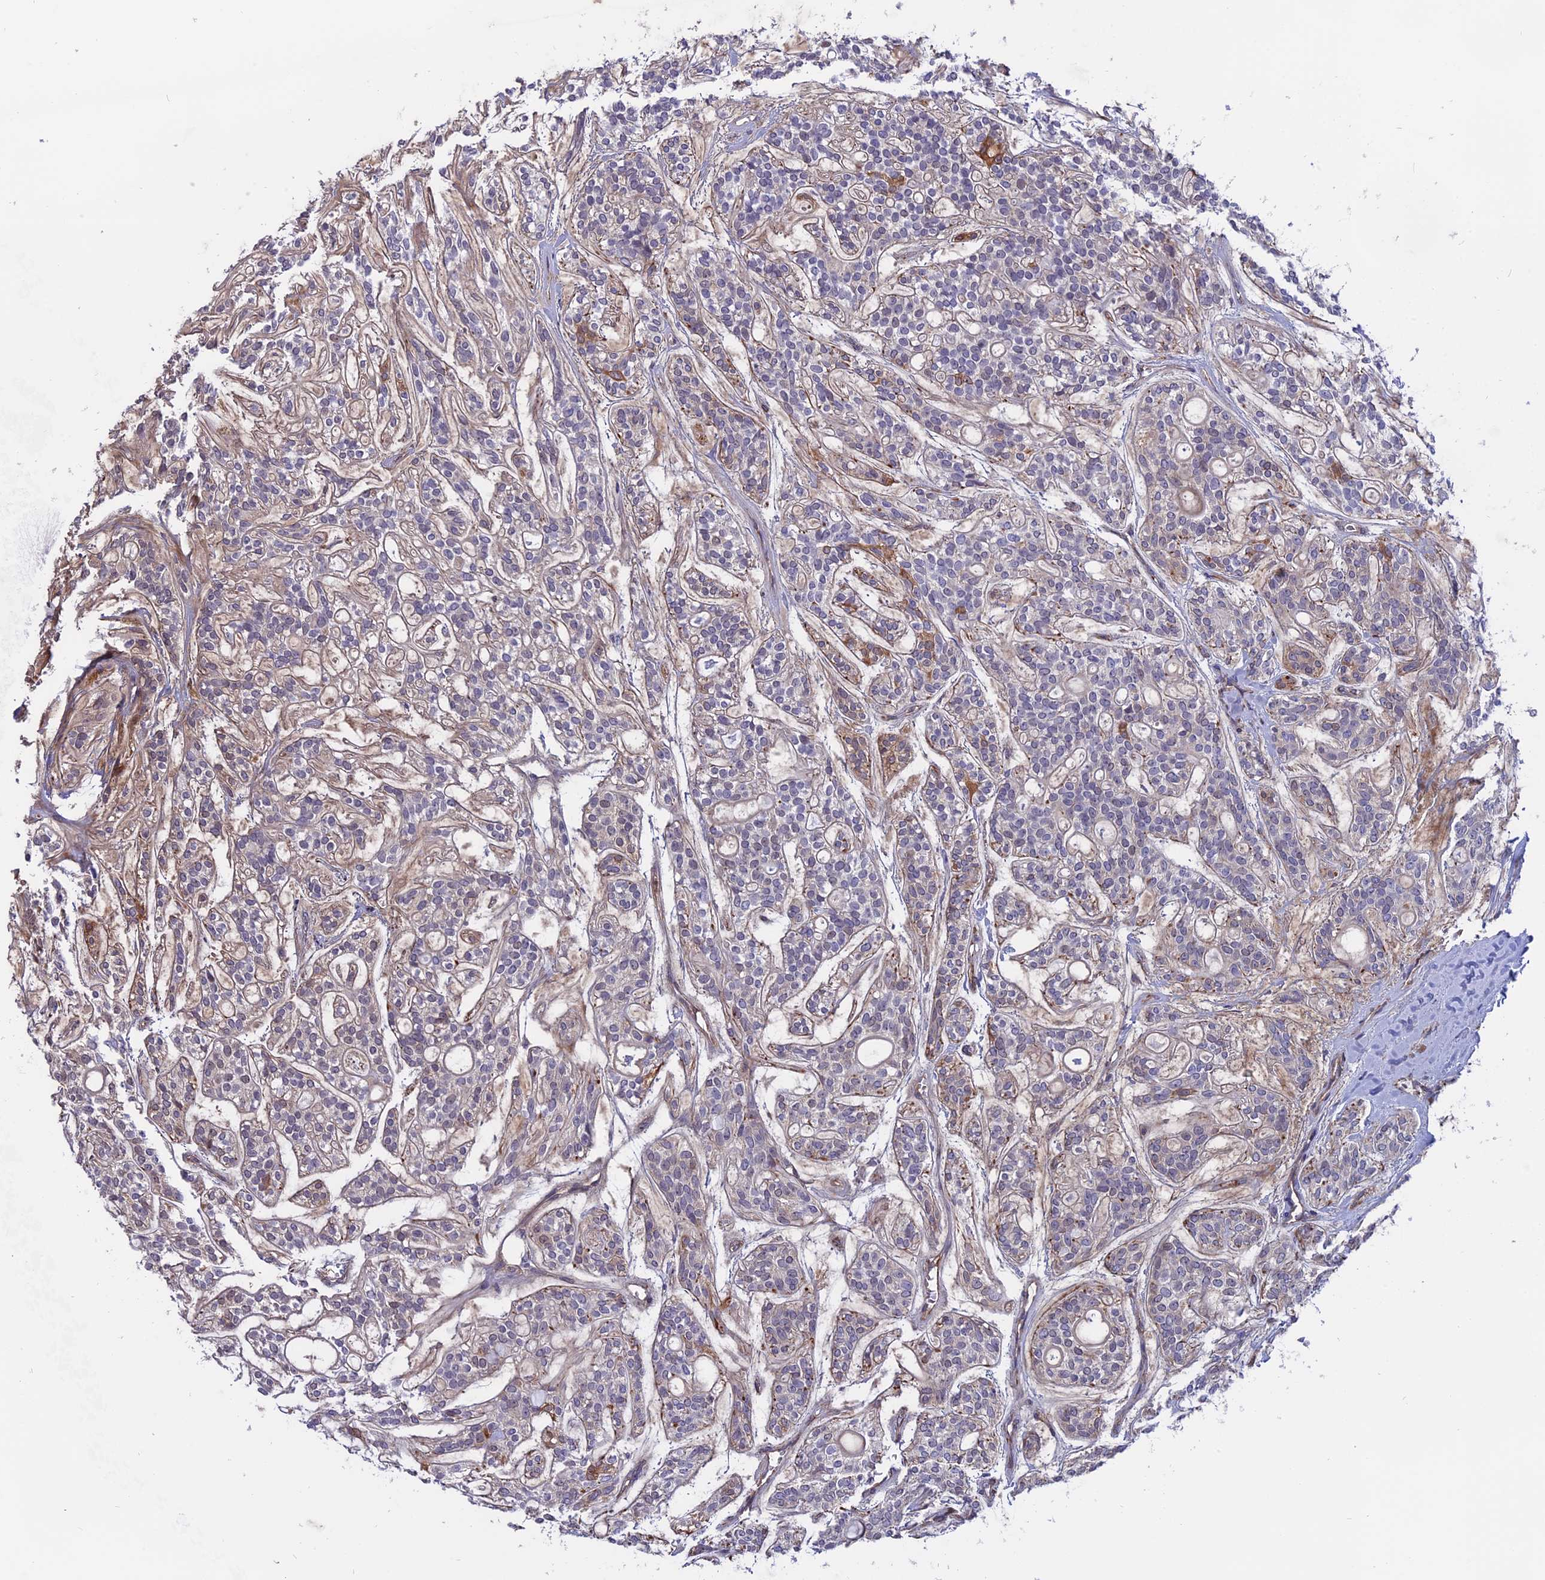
{"staining": {"intensity": "moderate", "quantity": "<25%", "location": "cytoplasmic/membranous"}, "tissue": "head and neck cancer", "cell_type": "Tumor cells", "image_type": "cancer", "snomed": [{"axis": "morphology", "description": "Adenocarcinoma, NOS"}, {"axis": "topography", "description": "Head-Neck"}], "caption": "Adenocarcinoma (head and neck) stained for a protein demonstrates moderate cytoplasmic/membranous positivity in tumor cells.", "gene": "FAM118B", "patient": {"sex": "male", "age": 66}}